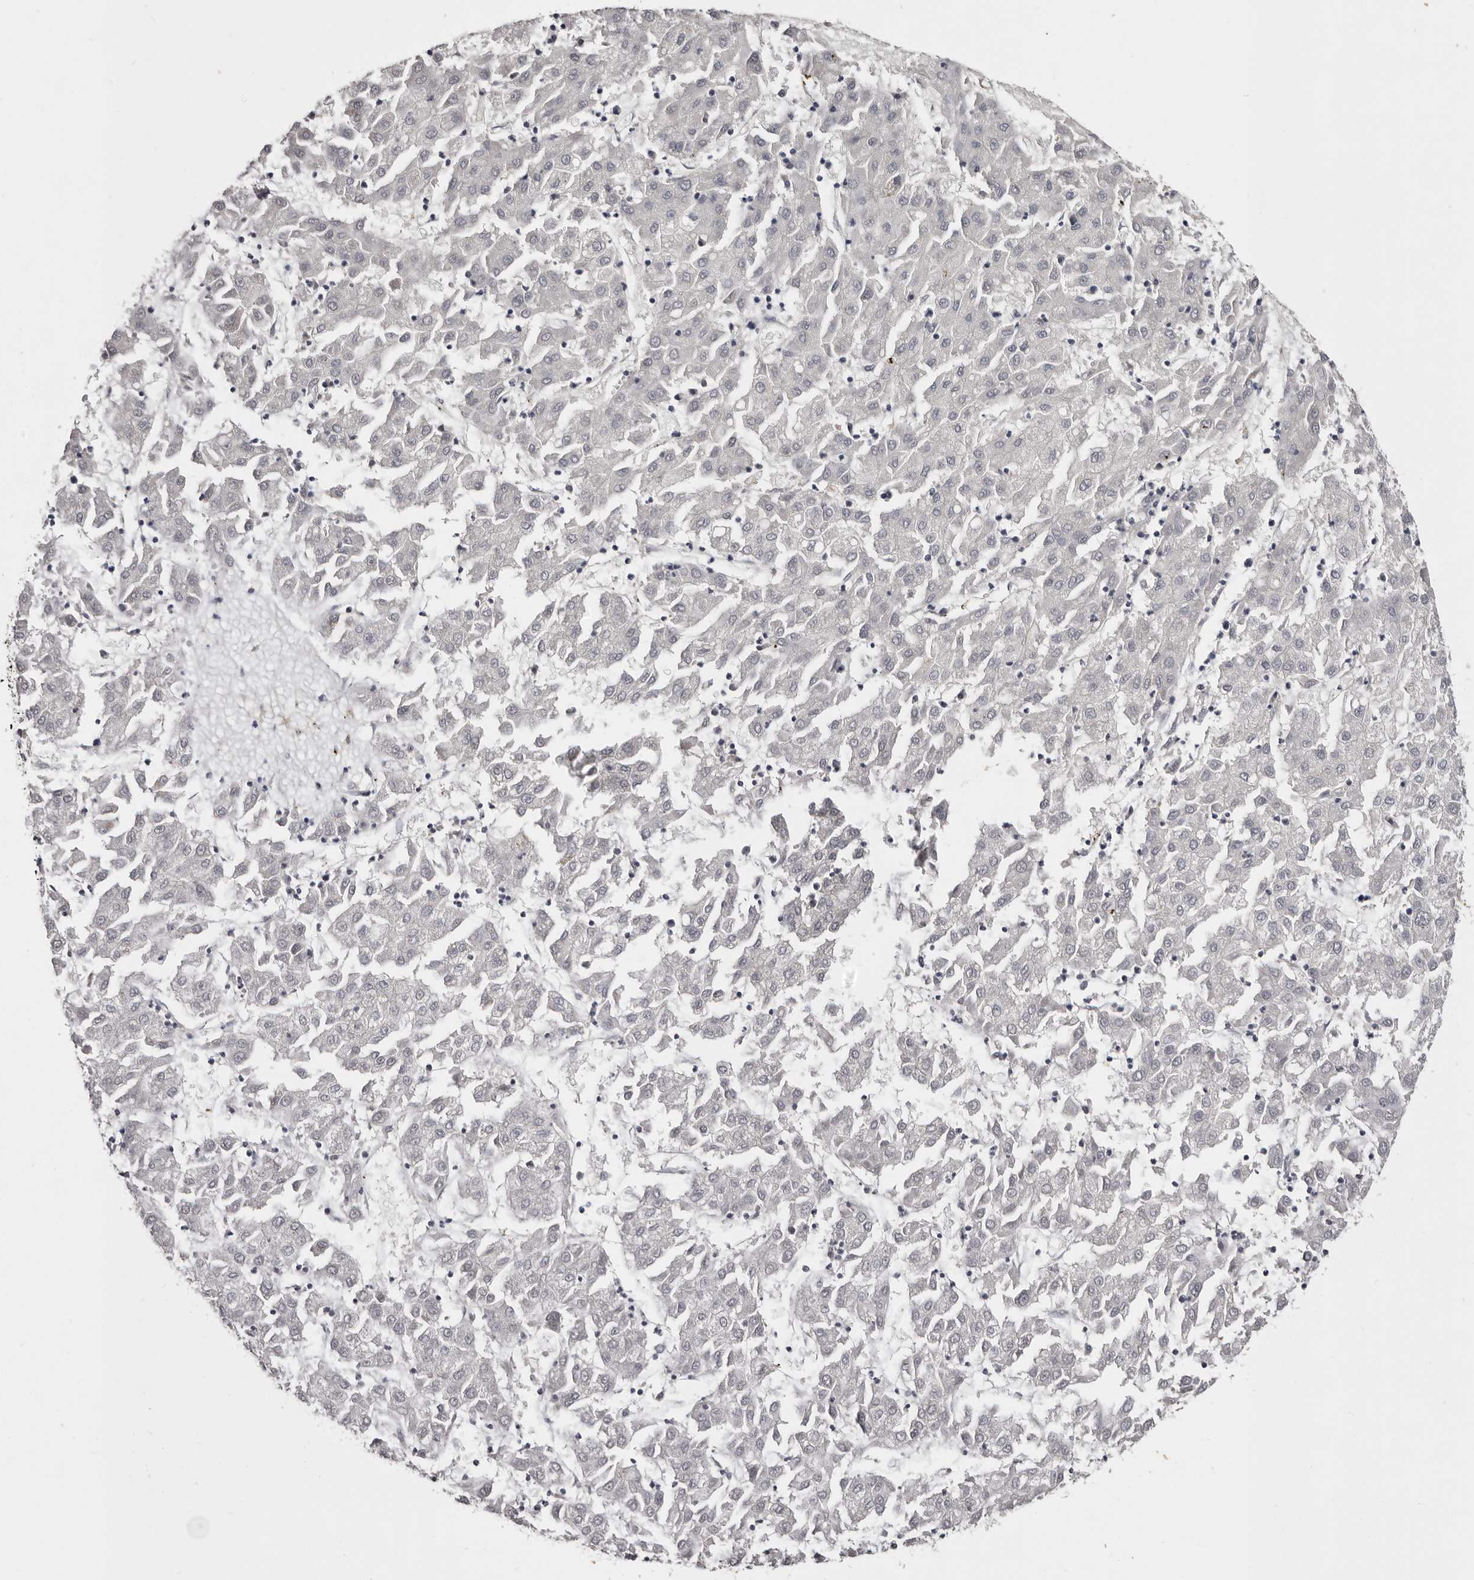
{"staining": {"intensity": "negative", "quantity": "none", "location": "none"}, "tissue": "liver cancer", "cell_type": "Tumor cells", "image_type": "cancer", "snomed": [{"axis": "morphology", "description": "Carcinoma, Hepatocellular, NOS"}, {"axis": "topography", "description": "Liver"}], "caption": "Immunohistochemistry (IHC) histopathology image of neoplastic tissue: liver cancer stained with DAB demonstrates no significant protein expression in tumor cells.", "gene": "KLHL38", "patient": {"sex": "male", "age": 72}}